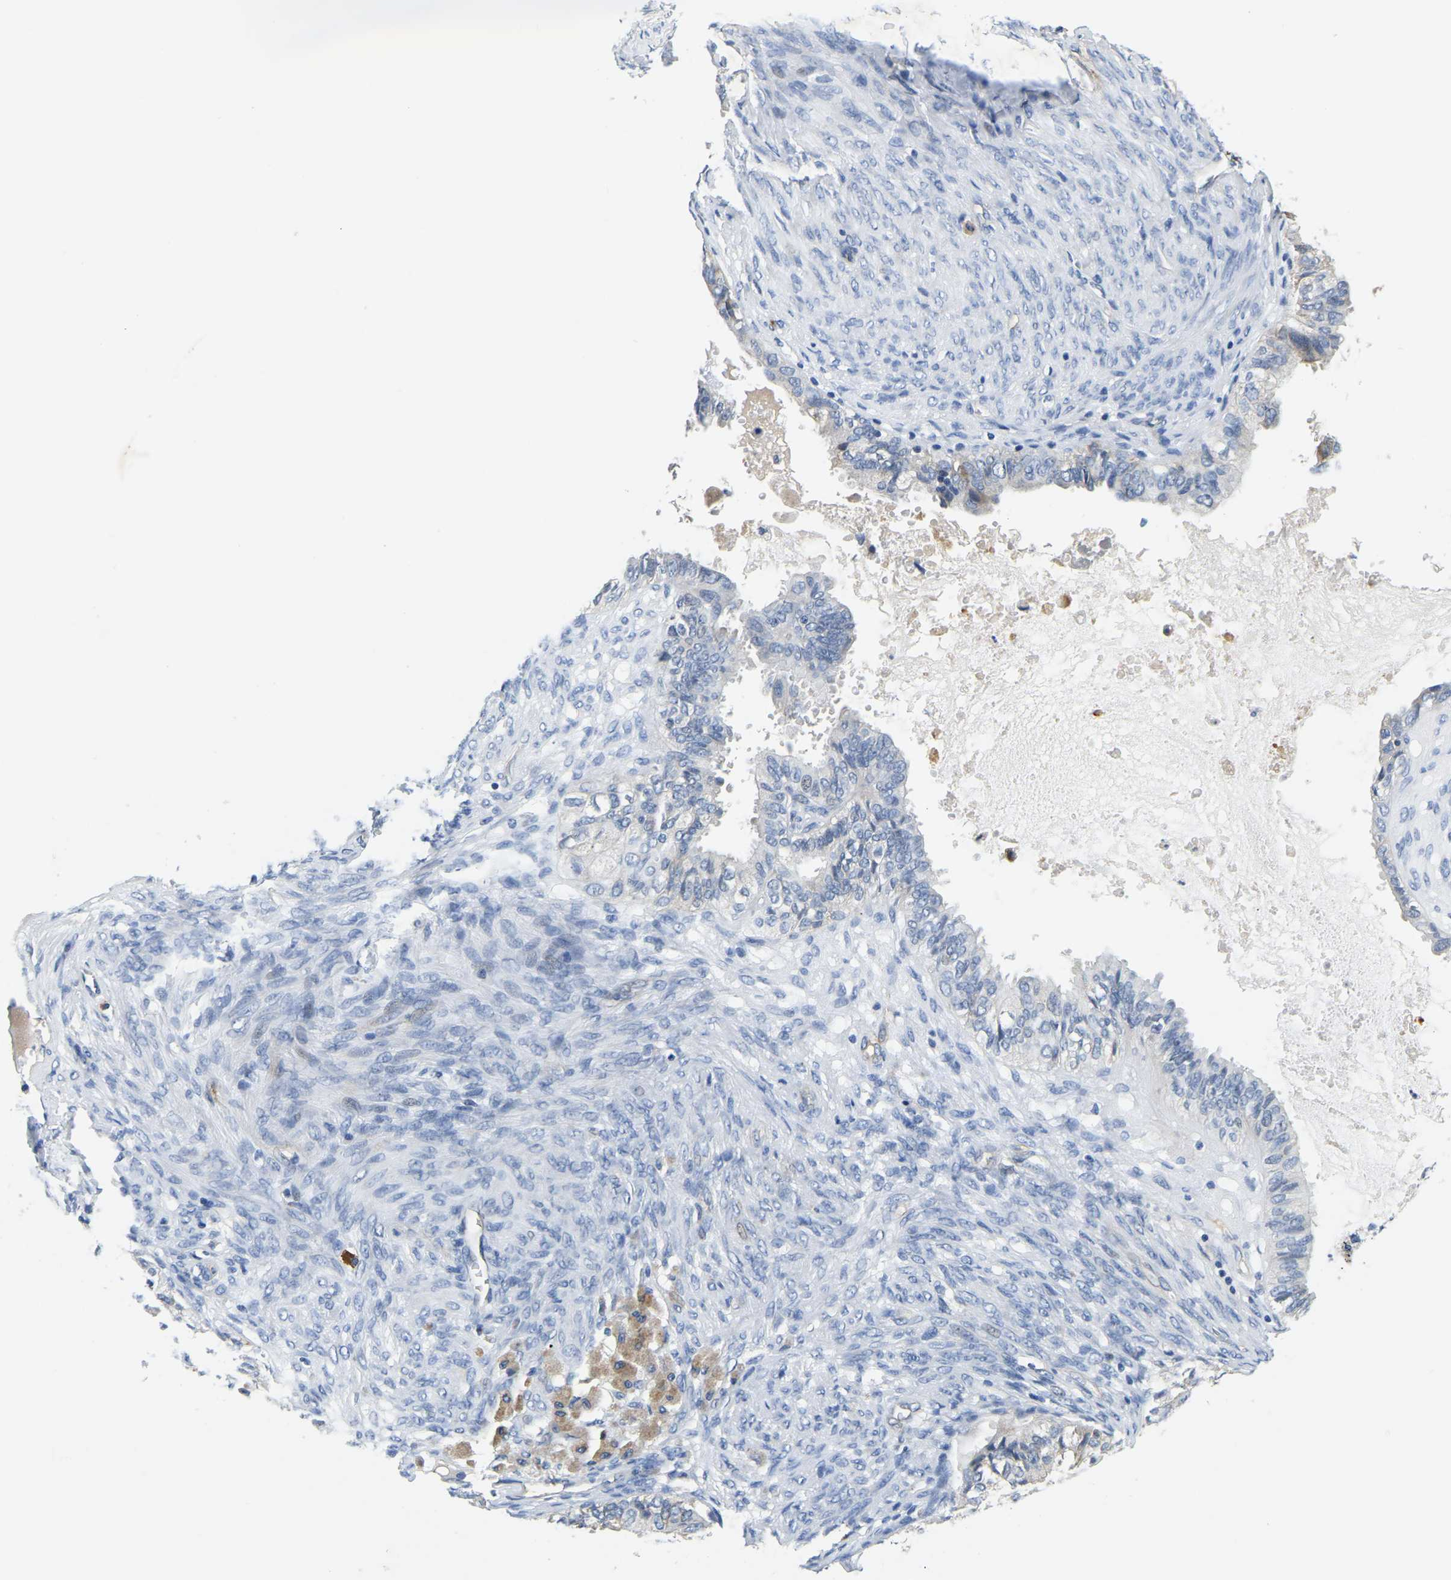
{"staining": {"intensity": "negative", "quantity": "none", "location": "none"}, "tissue": "cervical cancer", "cell_type": "Tumor cells", "image_type": "cancer", "snomed": [{"axis": "morphology", "description": "Normal tissue, NOS"}, {"axis": "morphology", "description": "Adenocarcinoma, NOS"}, {"axis": "topography", "description": "Cervix"}, {"axis": "topography", "description": "Endometrium"}], "caption": "Image shows no protein expression in tumor cells of cervical adenocarcinoma tissue.", "gene": "ITGA2", "patient": {"sex": "female", "age": 86}}